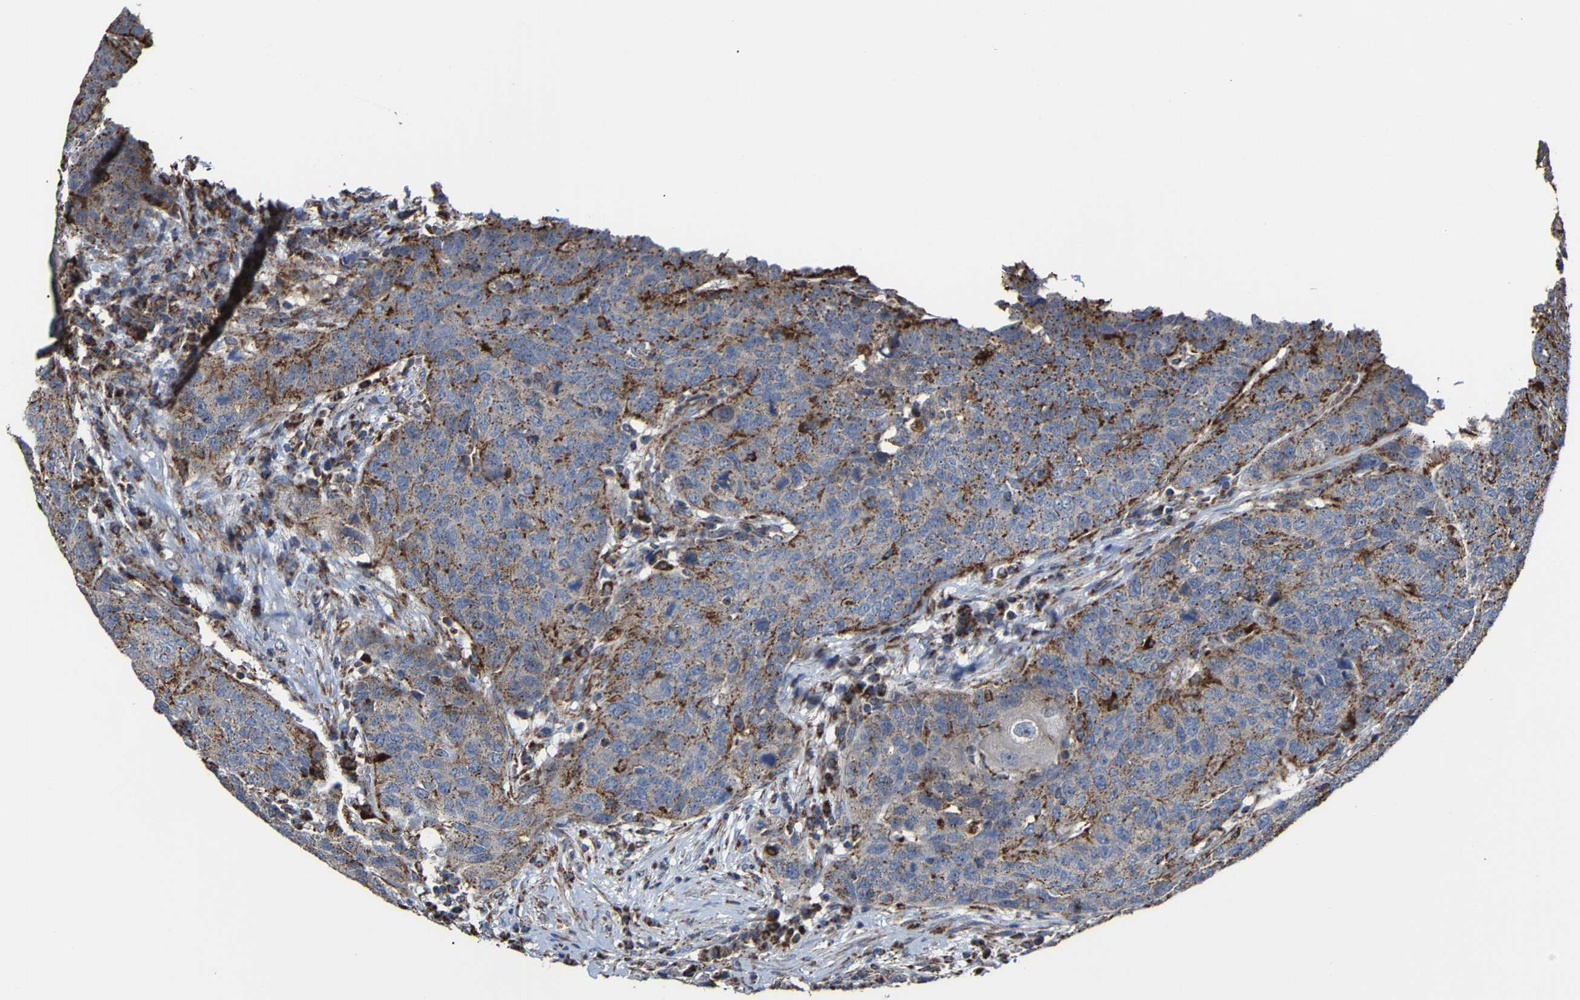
{"staining": {"intensity": "moderate", "quantity": "25%-75%", "location": "cytoplasmic/membranous"}, "tissue": "head and neck cancer", "cell_type": "Tumor cells", "image_type": "cancer", "snomed": [{"axis": "morphology", "description": "Squamous cell carcinoma, NOS"}, {"axis": "topography", "description": "Head-Neck"}], "caption": "Immunohistochemistry (IHC) of human head and neck squamous cell carcinoma displays medium levels of moderate cytoplasmic/membranous staining in about 25%-75% of tumor cells. The staining was performed using DAB to visualize the protein expression in brown, while the nuclei were stained in blue with hematoxylin (Magnification: 20x).", "gene": "NDUFV3", "patient": {"sex": "male", "age": 66}}